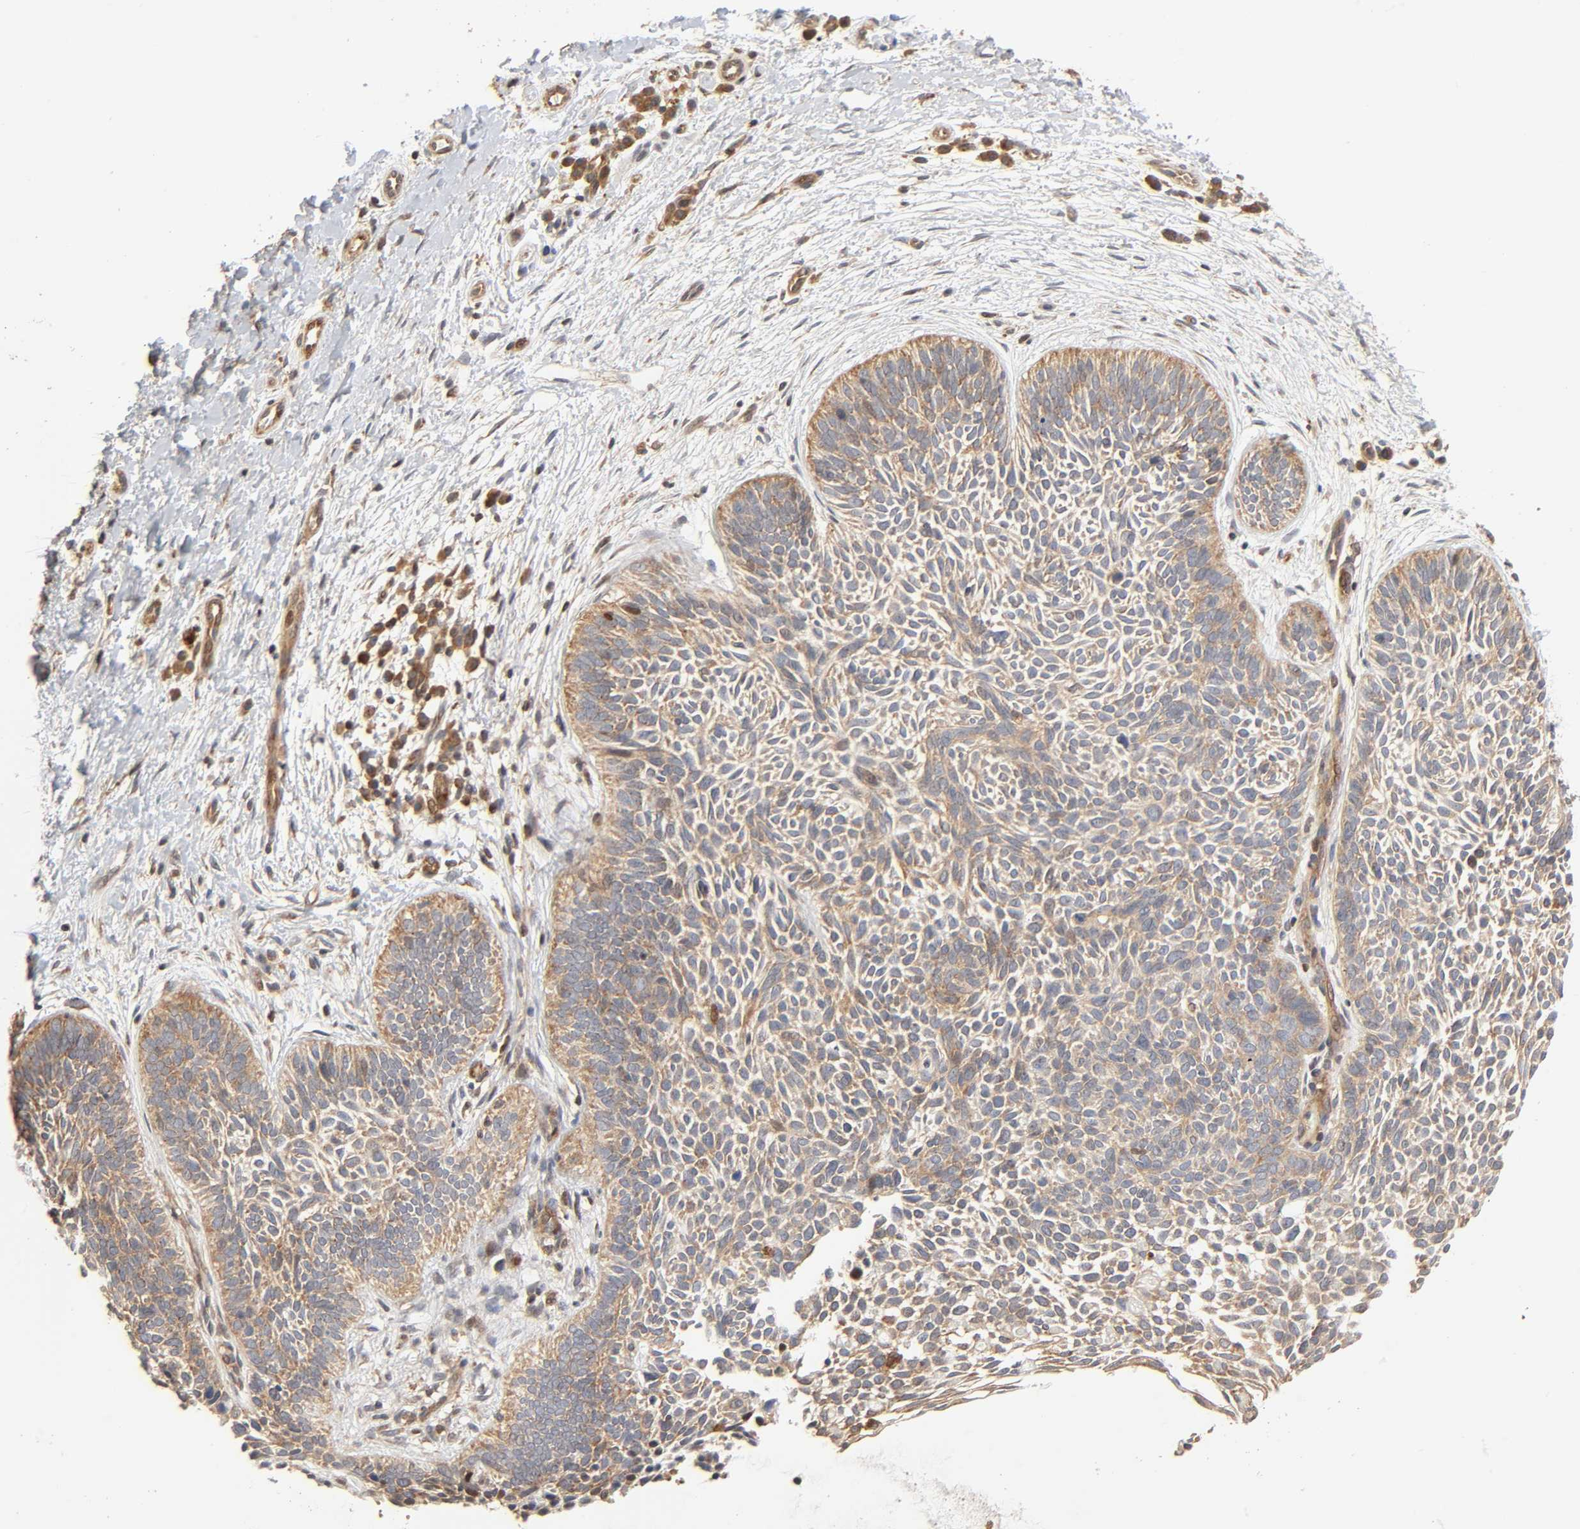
{"staining": {"intensity": "moderate", "quantity": ">75%", "location": "cytoplasmic/membranous"}, "tissue": "skin cancer", "cell_type": "Tumor cells", "image_type": "cancer", "snomed": [{"axis": "morphology", "description": "Basal cell carcinoma"}, {"axis": "topography", "description": "Skin"}], "caption": "A medium amount of moderate cytoplasmic/membranous positivity is seen in approximately >75% of tumor cells in skin cancer (basal cell carcinoma) tissue.", "gene": "NEMF", "patient": {"sex": "female", "age": 79}}